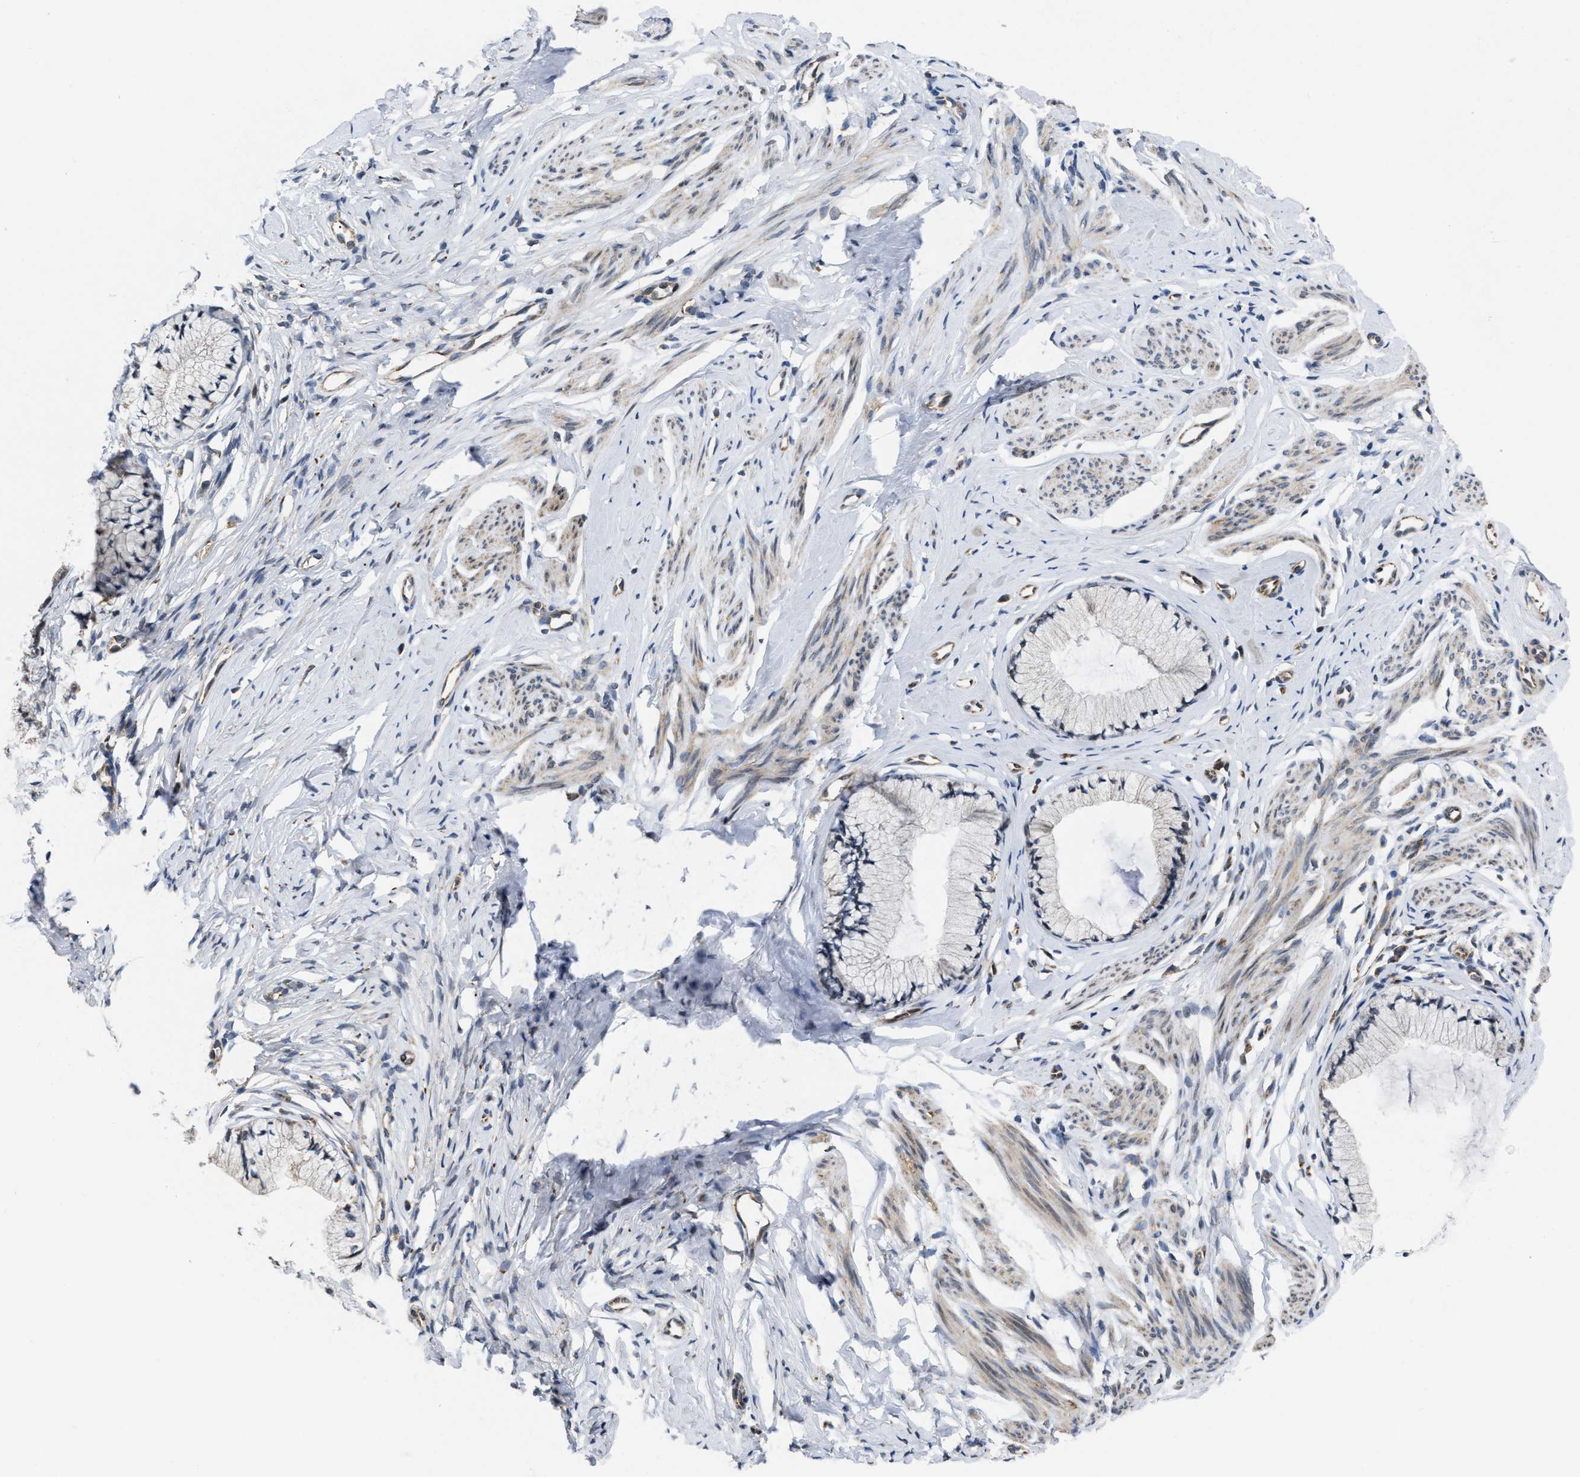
{"staining": {"intensity": "negative", "quantity": "none", "location": "none"}, "tissue": "cervix", "cell_type": "Glandular cells", "image_type": "normal", "snomed": [{"axis": "morphology", "description": "Normal tissue, NOS"}, {"axis": "topography", "description": "Cervix"}], "caption": "The image displays no significant positivity in glandular cells of cervix.", "gene": "EOGT", "patient": {"sex": "female", "age": 77}}